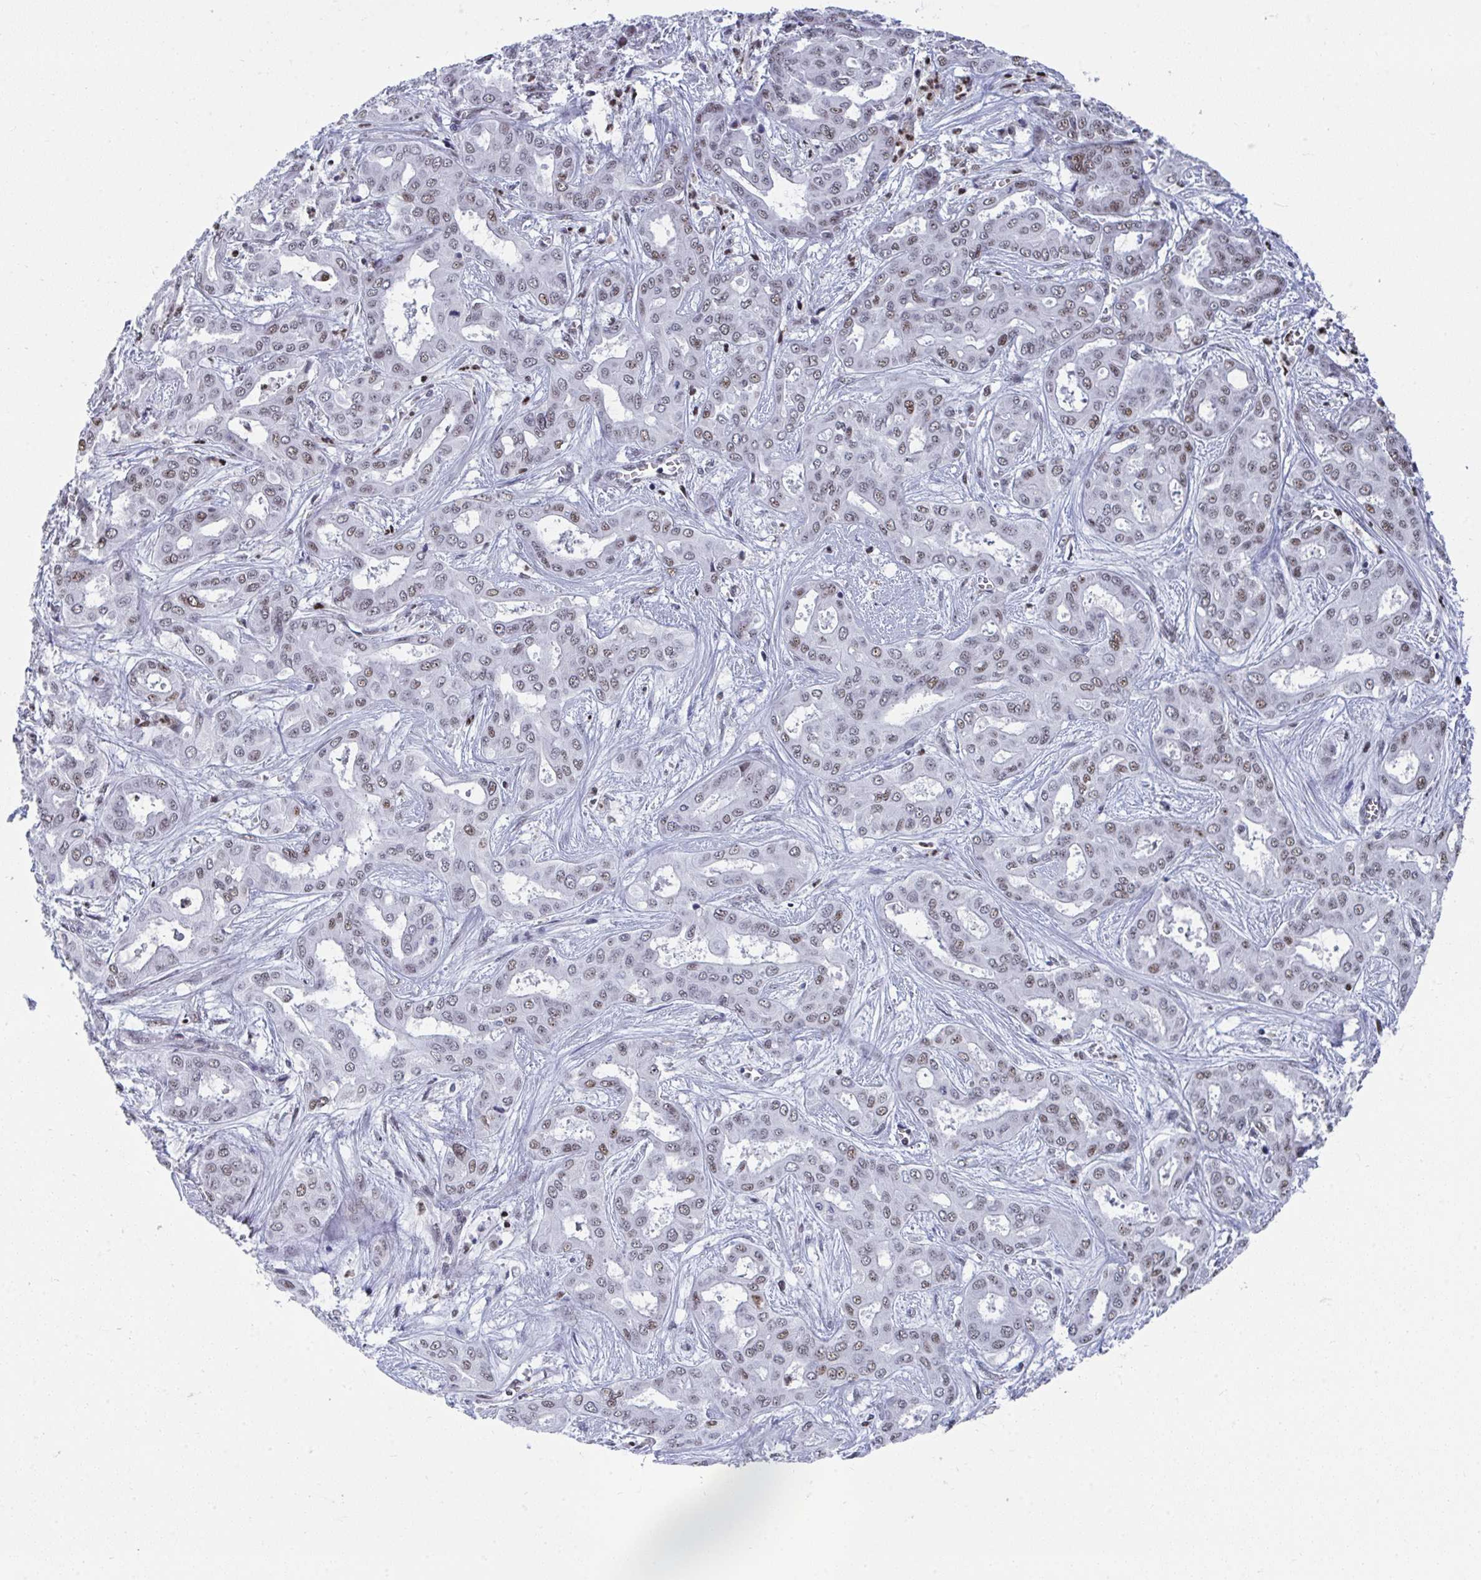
{"staining": {"intensity": "weak", "quantity": "25%-75%", "location": "nuclear"}, "tissue": "liver cancer", "cell_type": "Tumor cells", "image_type": "cancer", "snomed": [{"axis": "morphology", "description": "Cholangiocarcinoma"}, {"axis": "topography", "description": "Liver"}], "caption": "About 25%-75% of tumor cells in human liver cancer (cholangiocarcinoma) reveal weak nuclear protein expression as visualized by brown immunohistochemical staining.", "gene": "JDP2", "patient": {"sex": "female", "age": 64}}